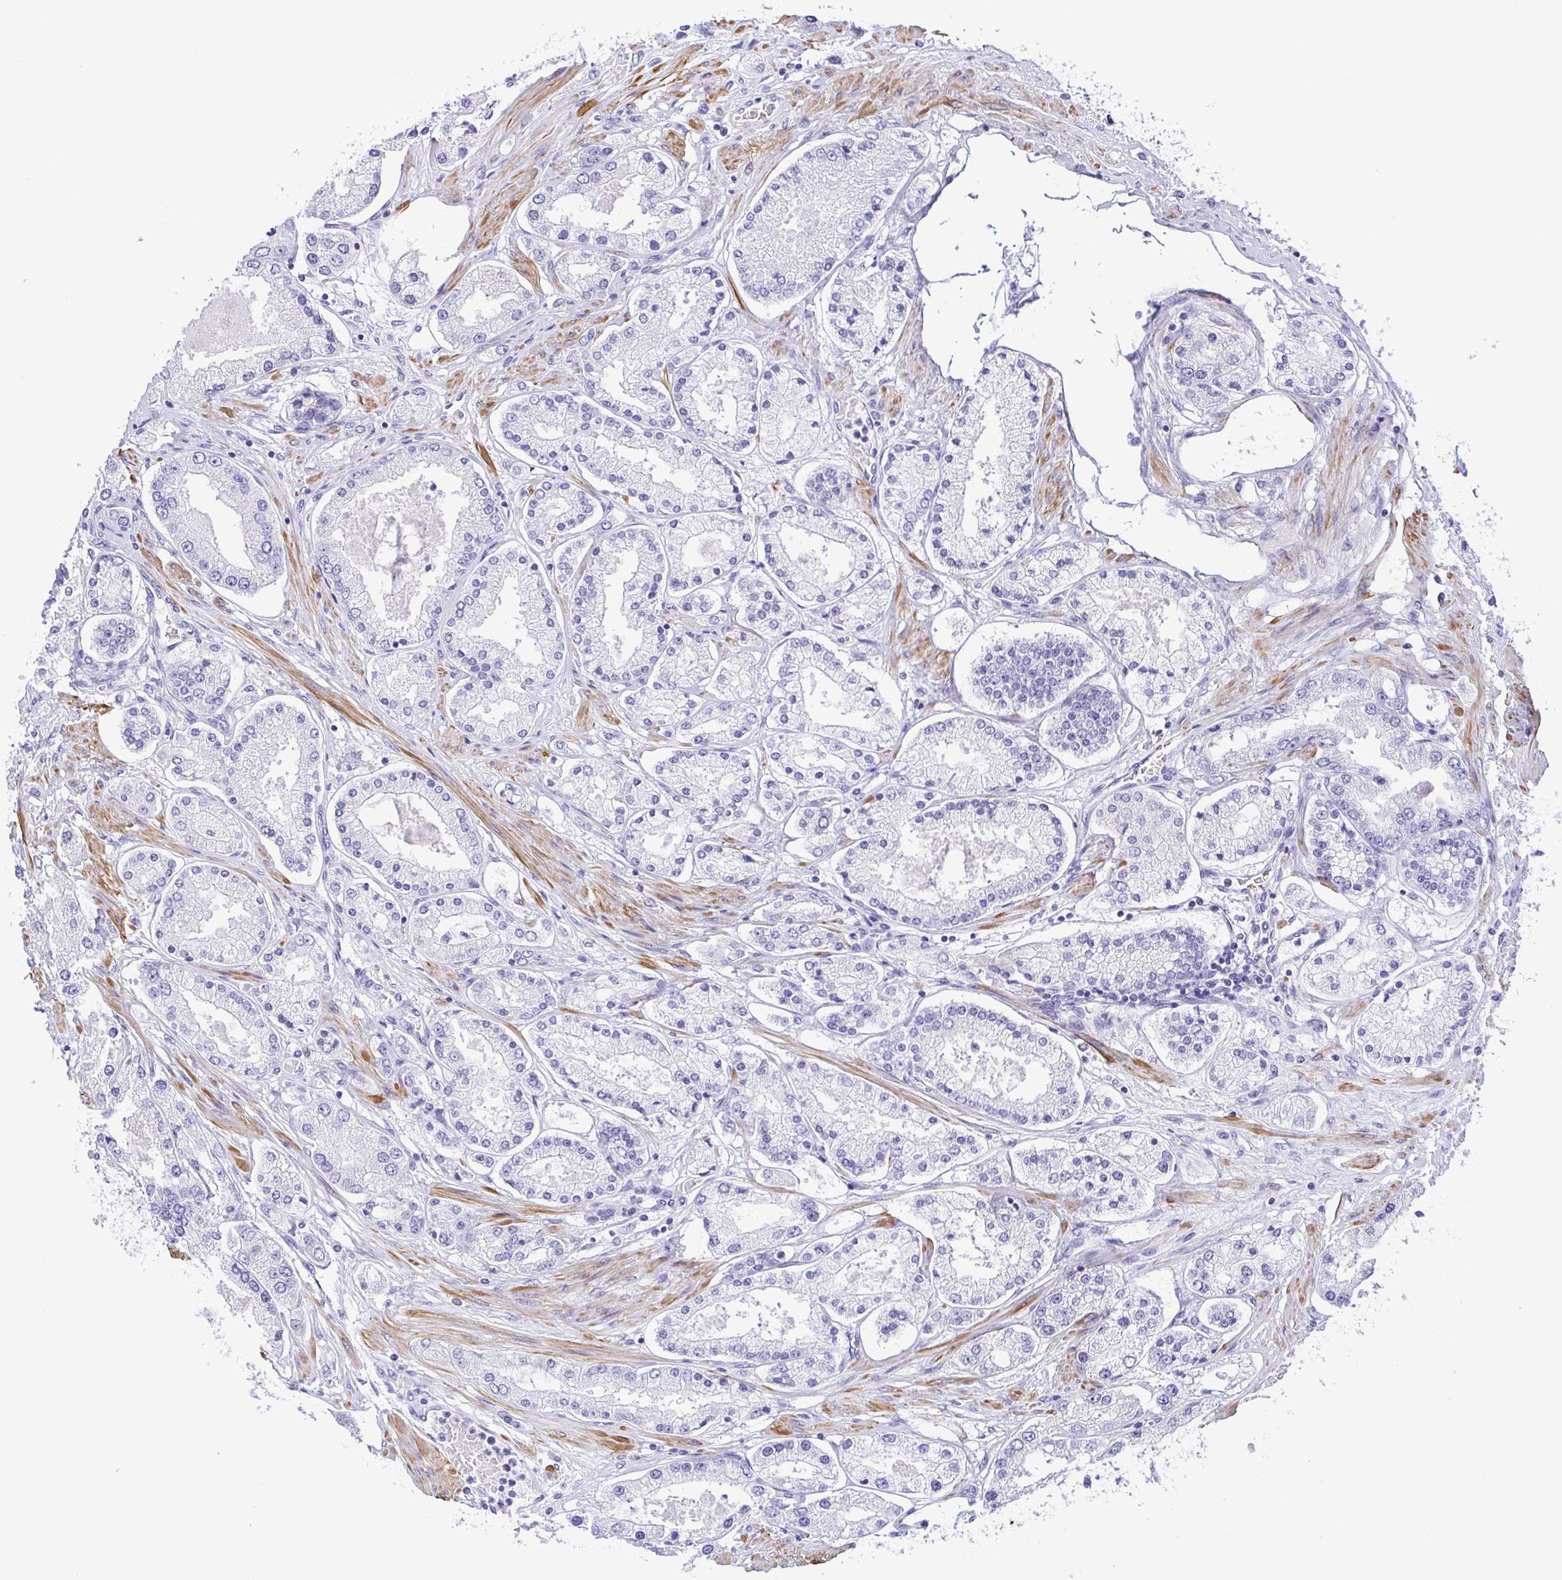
{"staining": {"intensity": "negative", "quantity": "none", "location": "none"}, "tissue": "prostate cancer", "cell_type": "Tumor cells", "image_type": "cancer", "snomed": [{"axis": "morphology", "description": "Adenocarcinoma, High grade"}, {"axis": "topography", "description": "Prostate"}], "caption": "Tumor cells show no significant protein staining in prostate adenocarcinoma (high-grade).", "gene": "MYL7", "patient": {"sex": "male", "age": 69}}